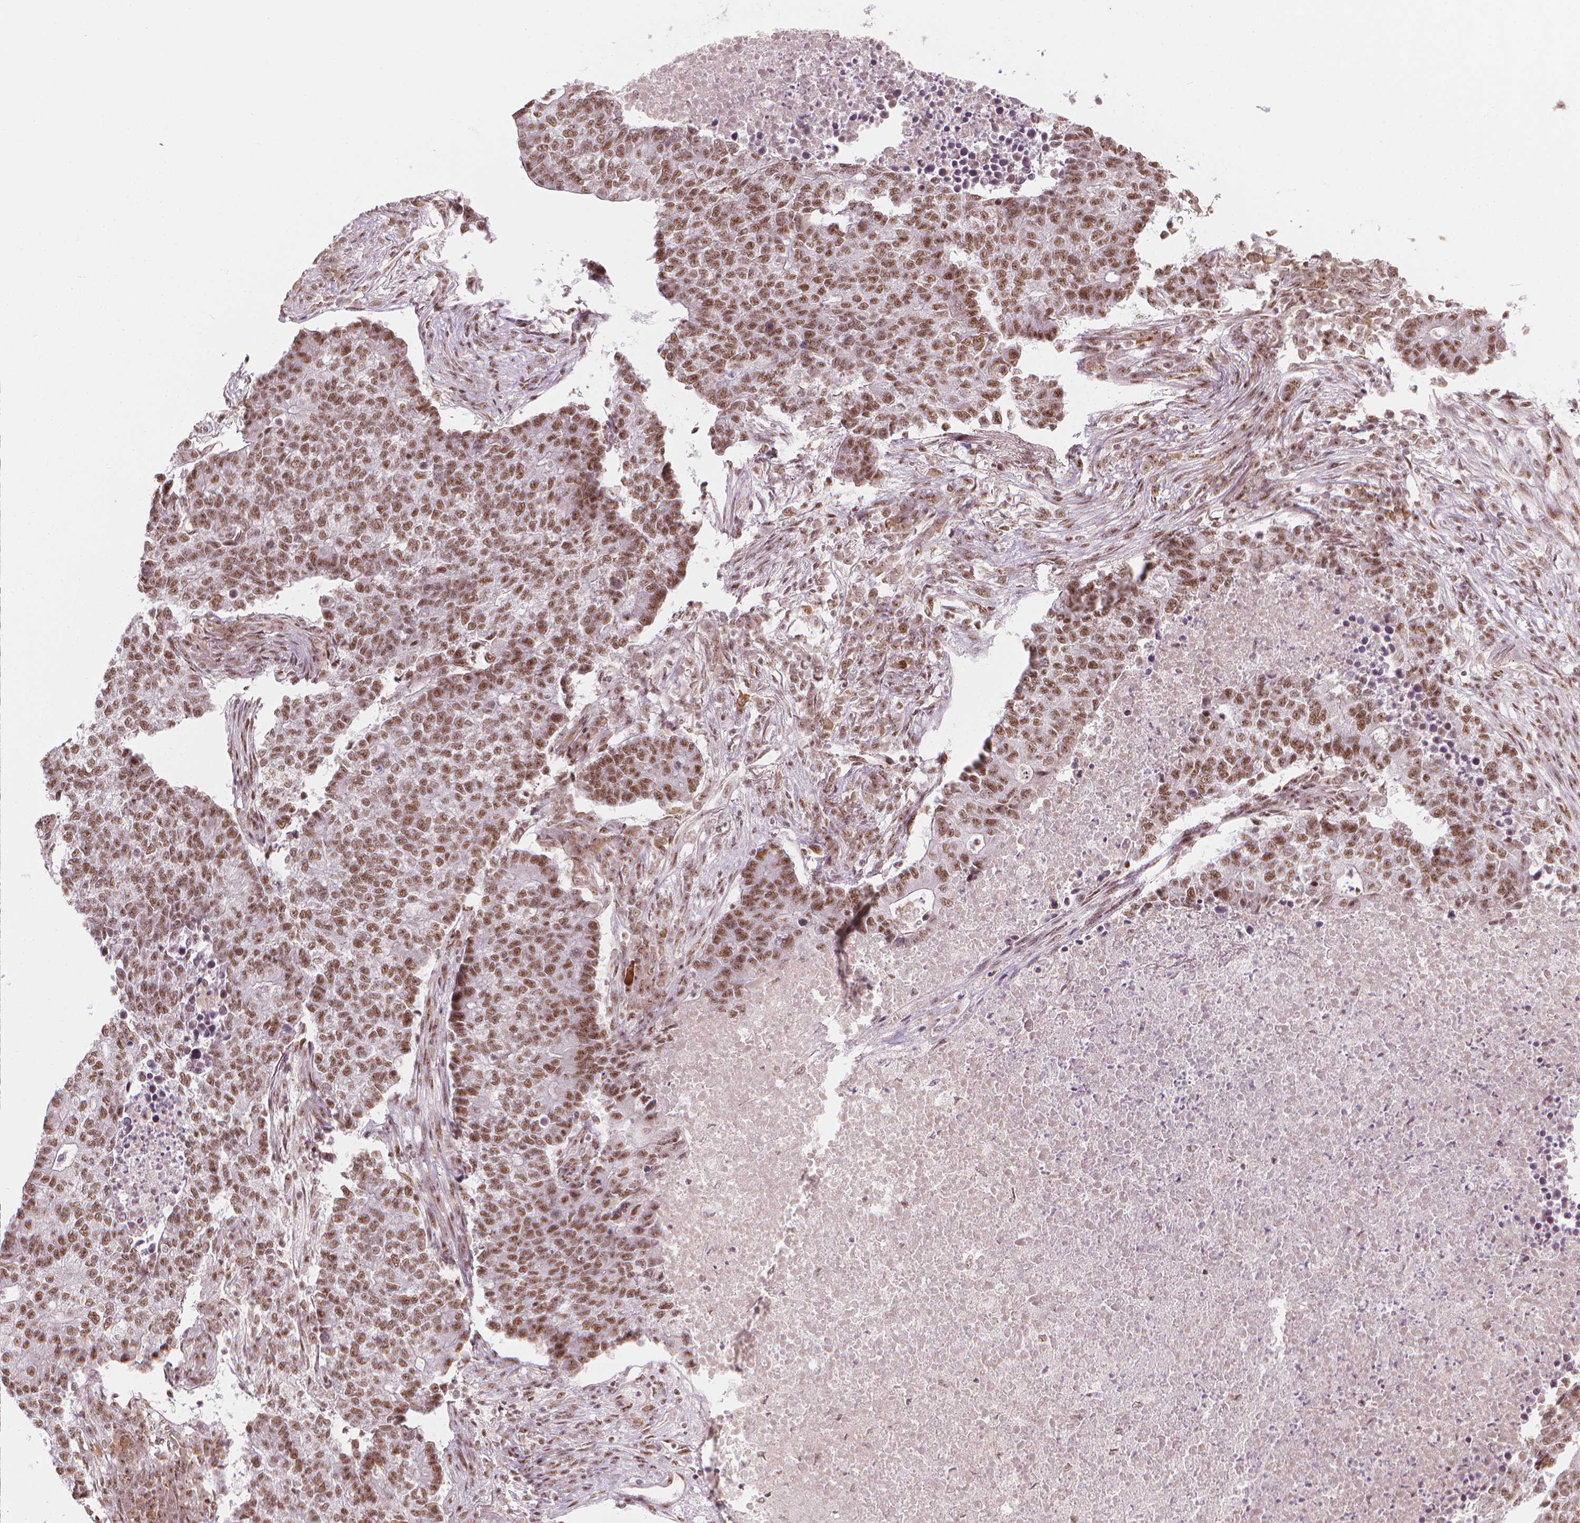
{"staining": {"intensity": "moderate", "quantity": ">75%", "location": "nuclear"}, "tissue": "lung cancer", "cell_type": "Tumor cells", "image_type": "cancer", "snomed": [{"axis": "morphology", "description": "Adenocarcinoma, NOS"}, {"axis": "topography", "description": "Lung"}], "caption": "Tumor cells show moderate nuclear staining in about >75% of cells in lung cancer (adenocarcinoma).", "gene": "ELF2", "patient": {"sex": "male", "age": 57}}